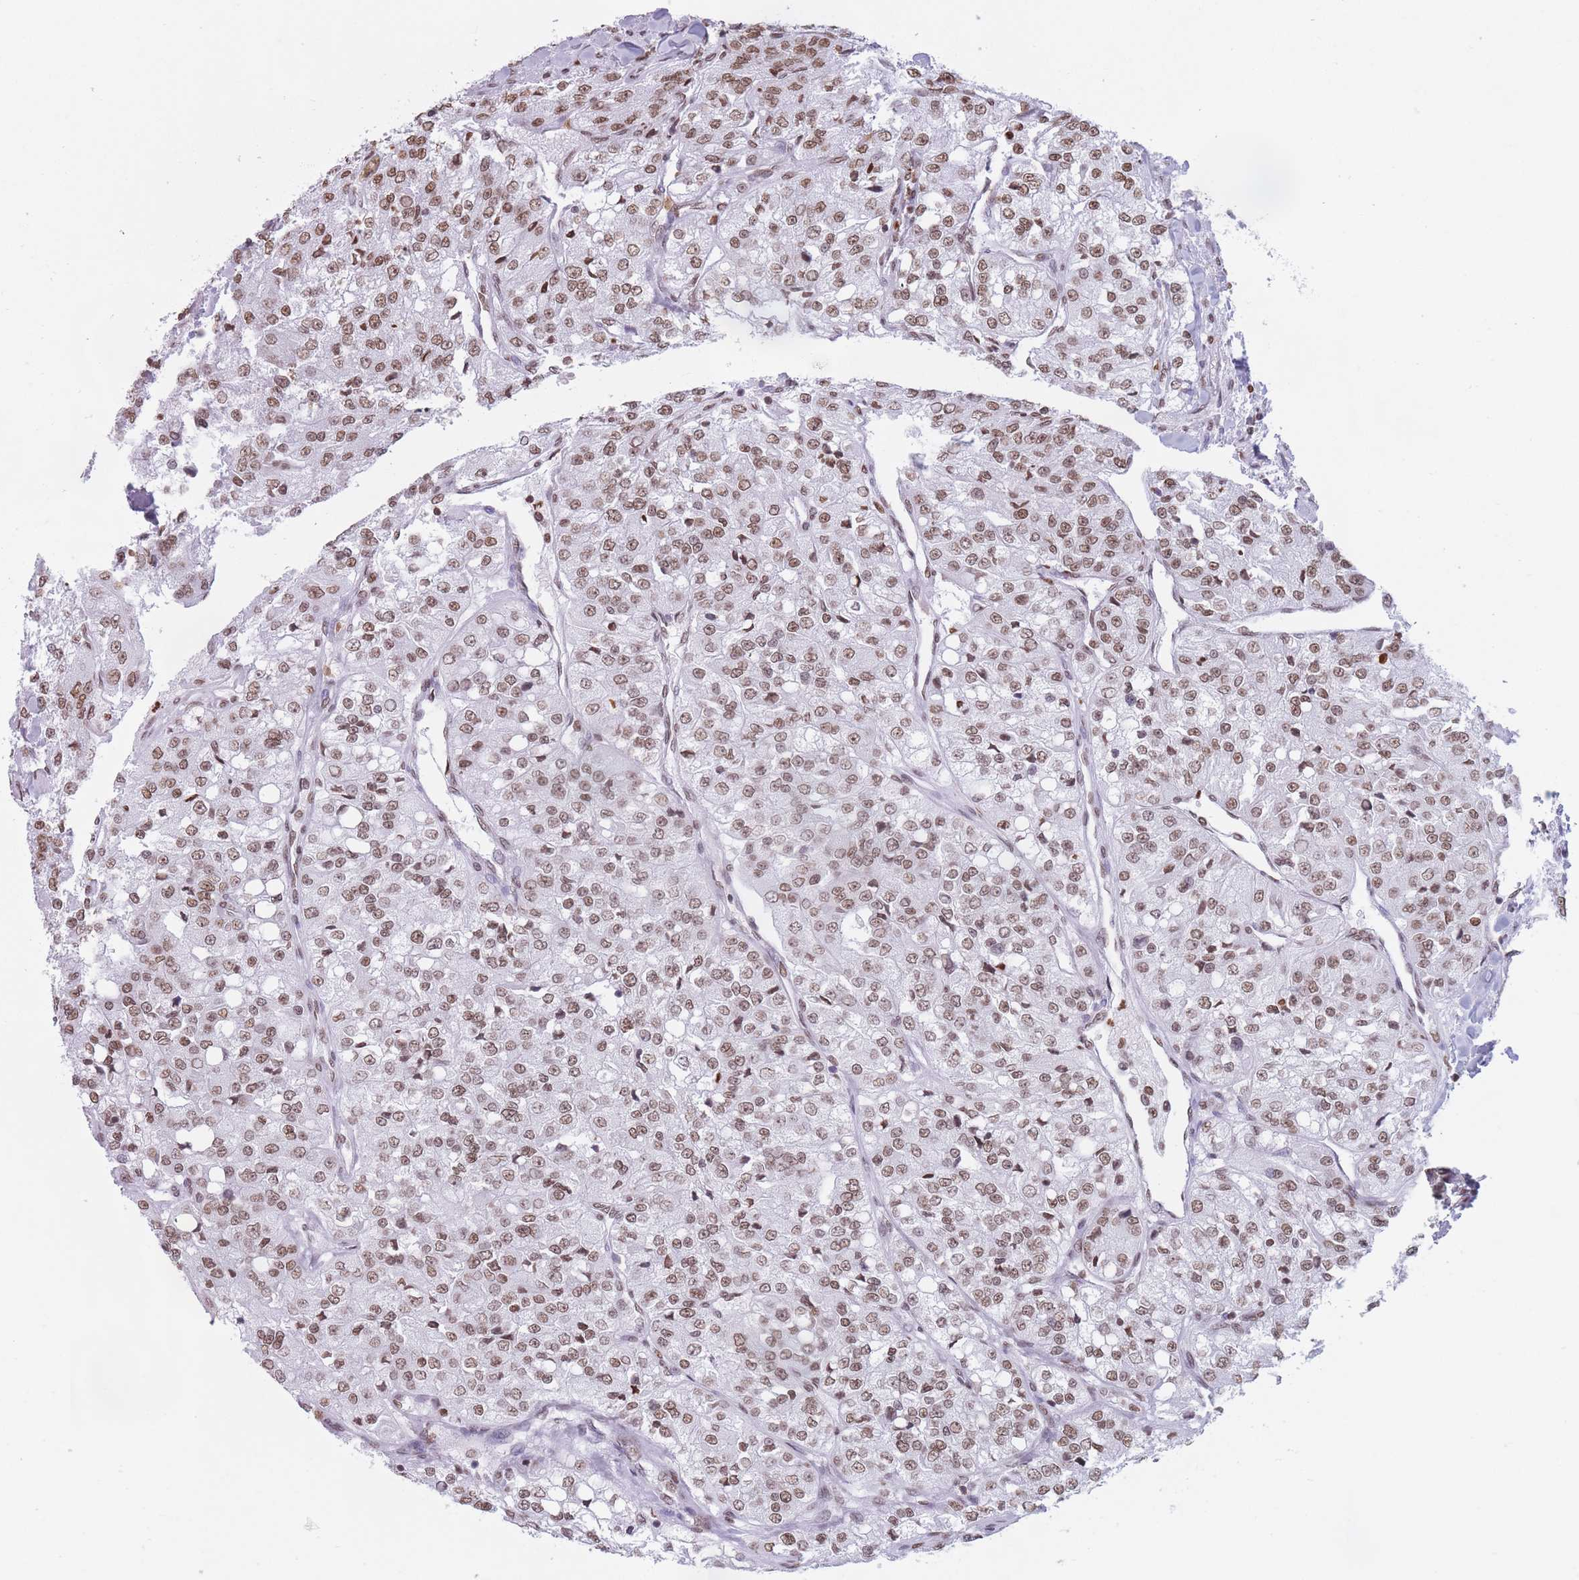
{"staining": {"intensity": "moderate", "quantity": ">75%", "location": "nuclear"}, "tissue": "renal cancer", "cell_type": "Tumor cells", "image_type": "cancer", "snomed": [{"axis": "morphology", "description": "Adenocarcinoma, NOS"}, {"axis": "topography", "description": "Kidney"}], "caption": "Tumor cells display medium levels of moderate nuclear positivity in about >75% of cells in renal adenocarcinoma. Nuclei are stained in blue.", "gene": "RYK", "patient": {"sex": "female", "age": 63}}